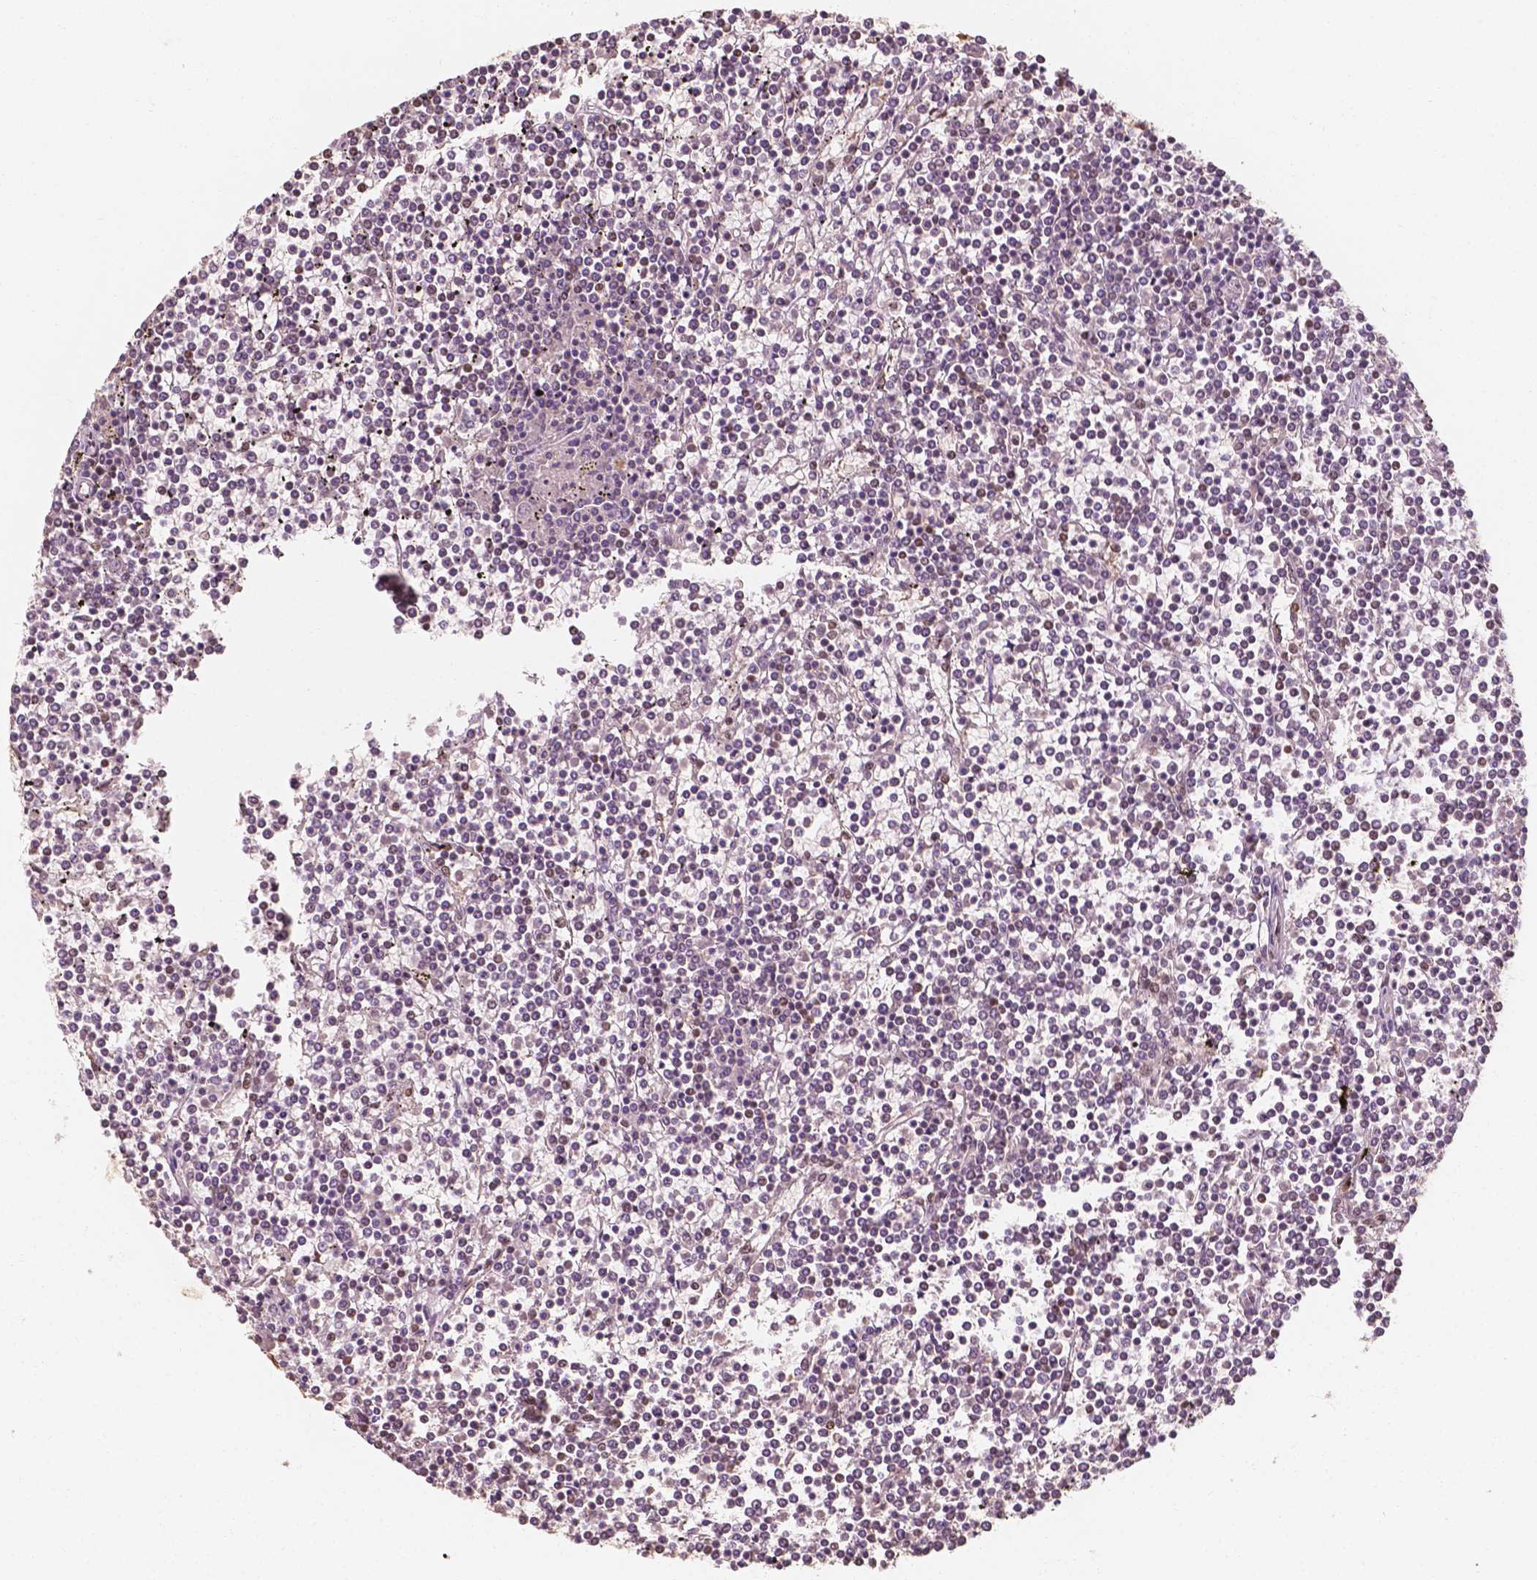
{"staining": {"intensity": "negative", "quantity": "none", "location": "none"}, "tissue": "lymphoma", "cell_type": "Tumor cells", "image_type": "cancer", "snomed": [{"axis": "morphology", "description": "Malignant lymphoma, non-Hodgkin's type, Low grade"}, {"axis": "topography", "description": "Spleen"}], "caption": "Immunohistochemical staining of human lymphoma shows no significant staining in tumor cells.", "gene": "TBC1D17", "patient": {"sex": "female", "age": 19}}